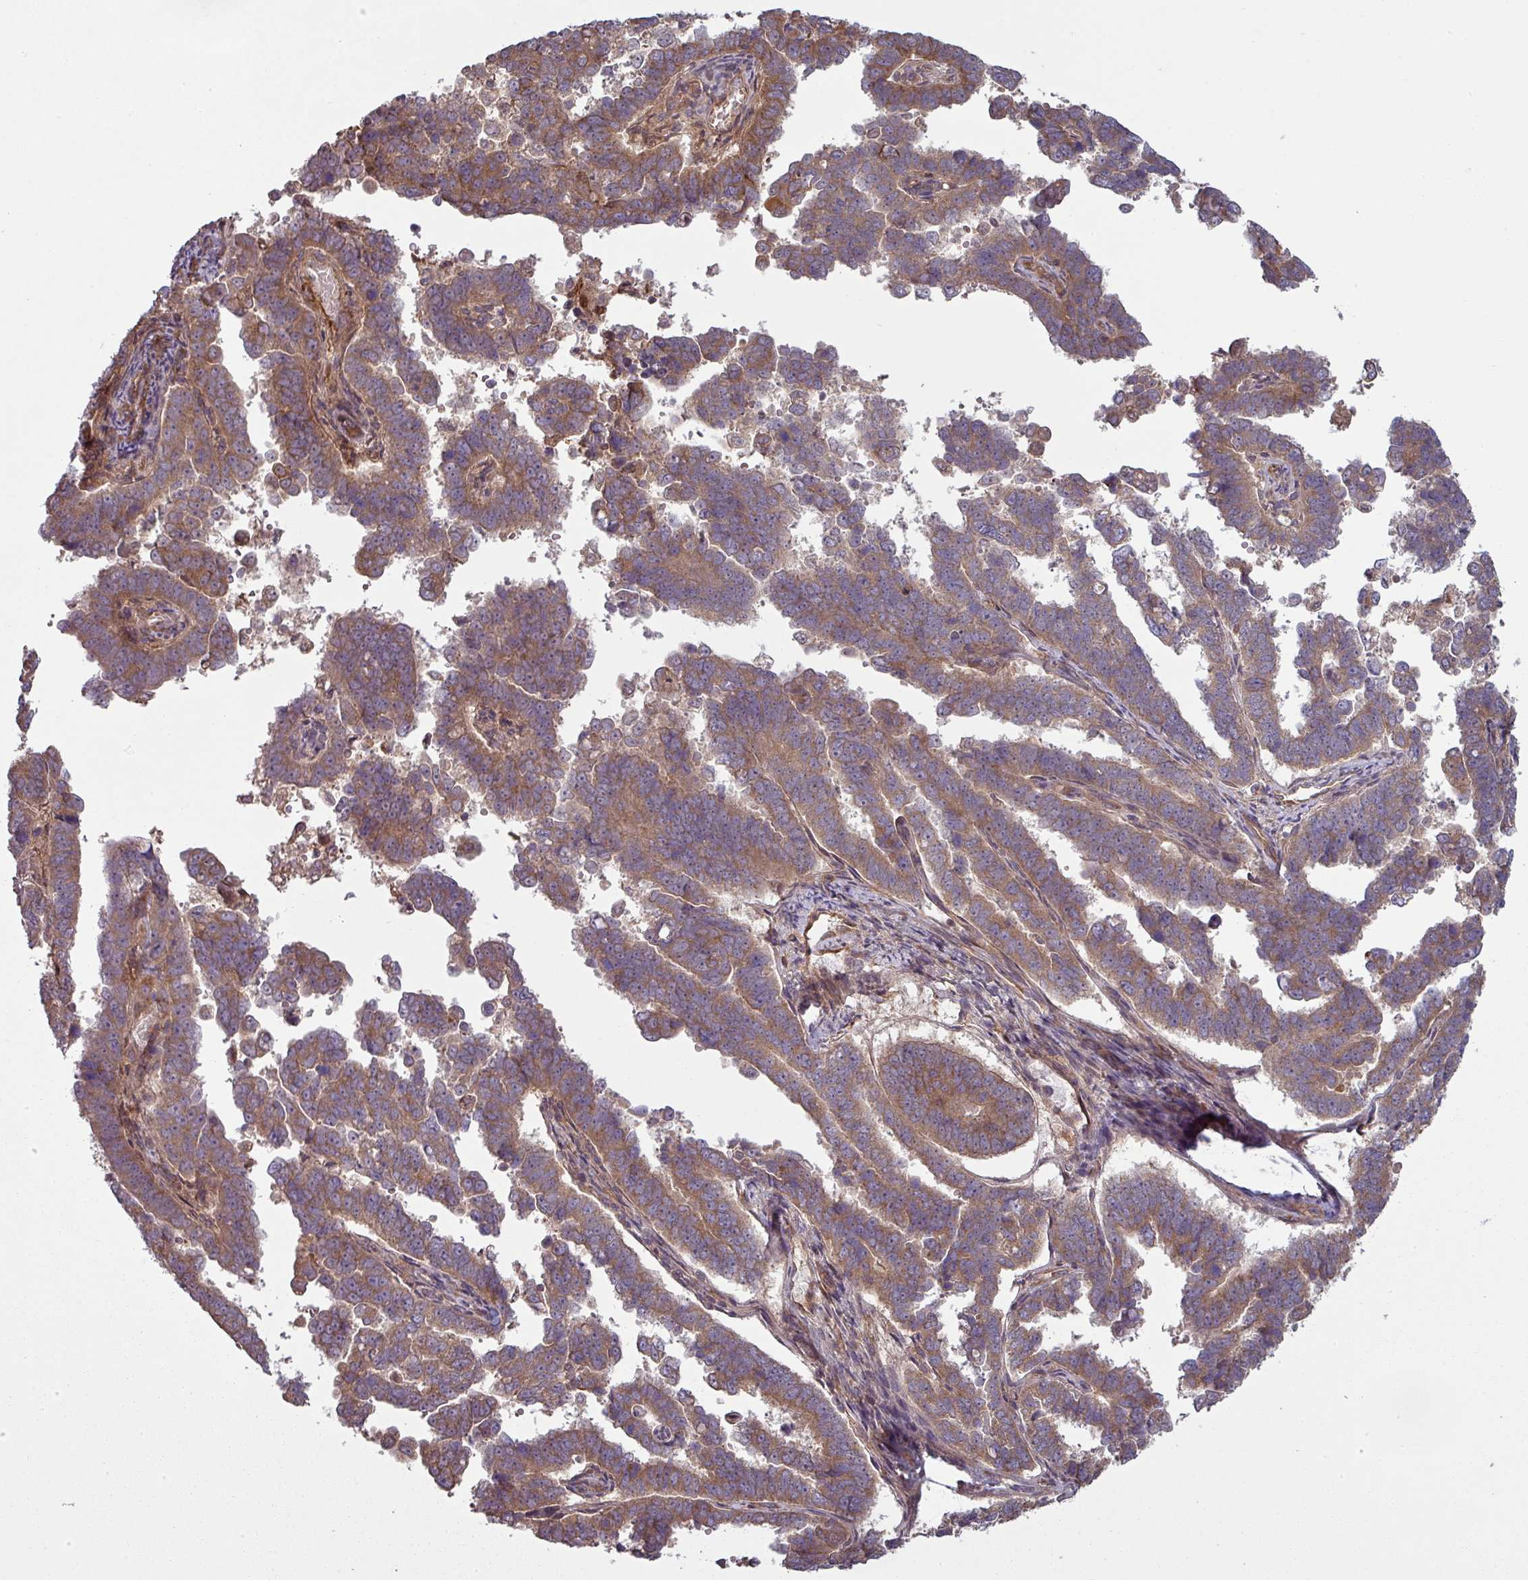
{"staining": {"intensity": "moderate", "quantity": ">75%", "location": "cytoplasmic/membranous"}, "tissue": "endometrial cancer", "cell_type": "Tumor cells", "image_type": "cancer", "snomed": [{"axis": "morphology", "description": "Adenocarcinoma, NOS"}, {"axis": "topography", "description": "Endometrium"}], "caption": "Moderate cytoplasmic/membranous protein positivity is present in about >75% of tumor cells in endometrial adenocarcinoma.", "gene": "SNRNP25", "patient": {"sex": "female", "age": 75}}